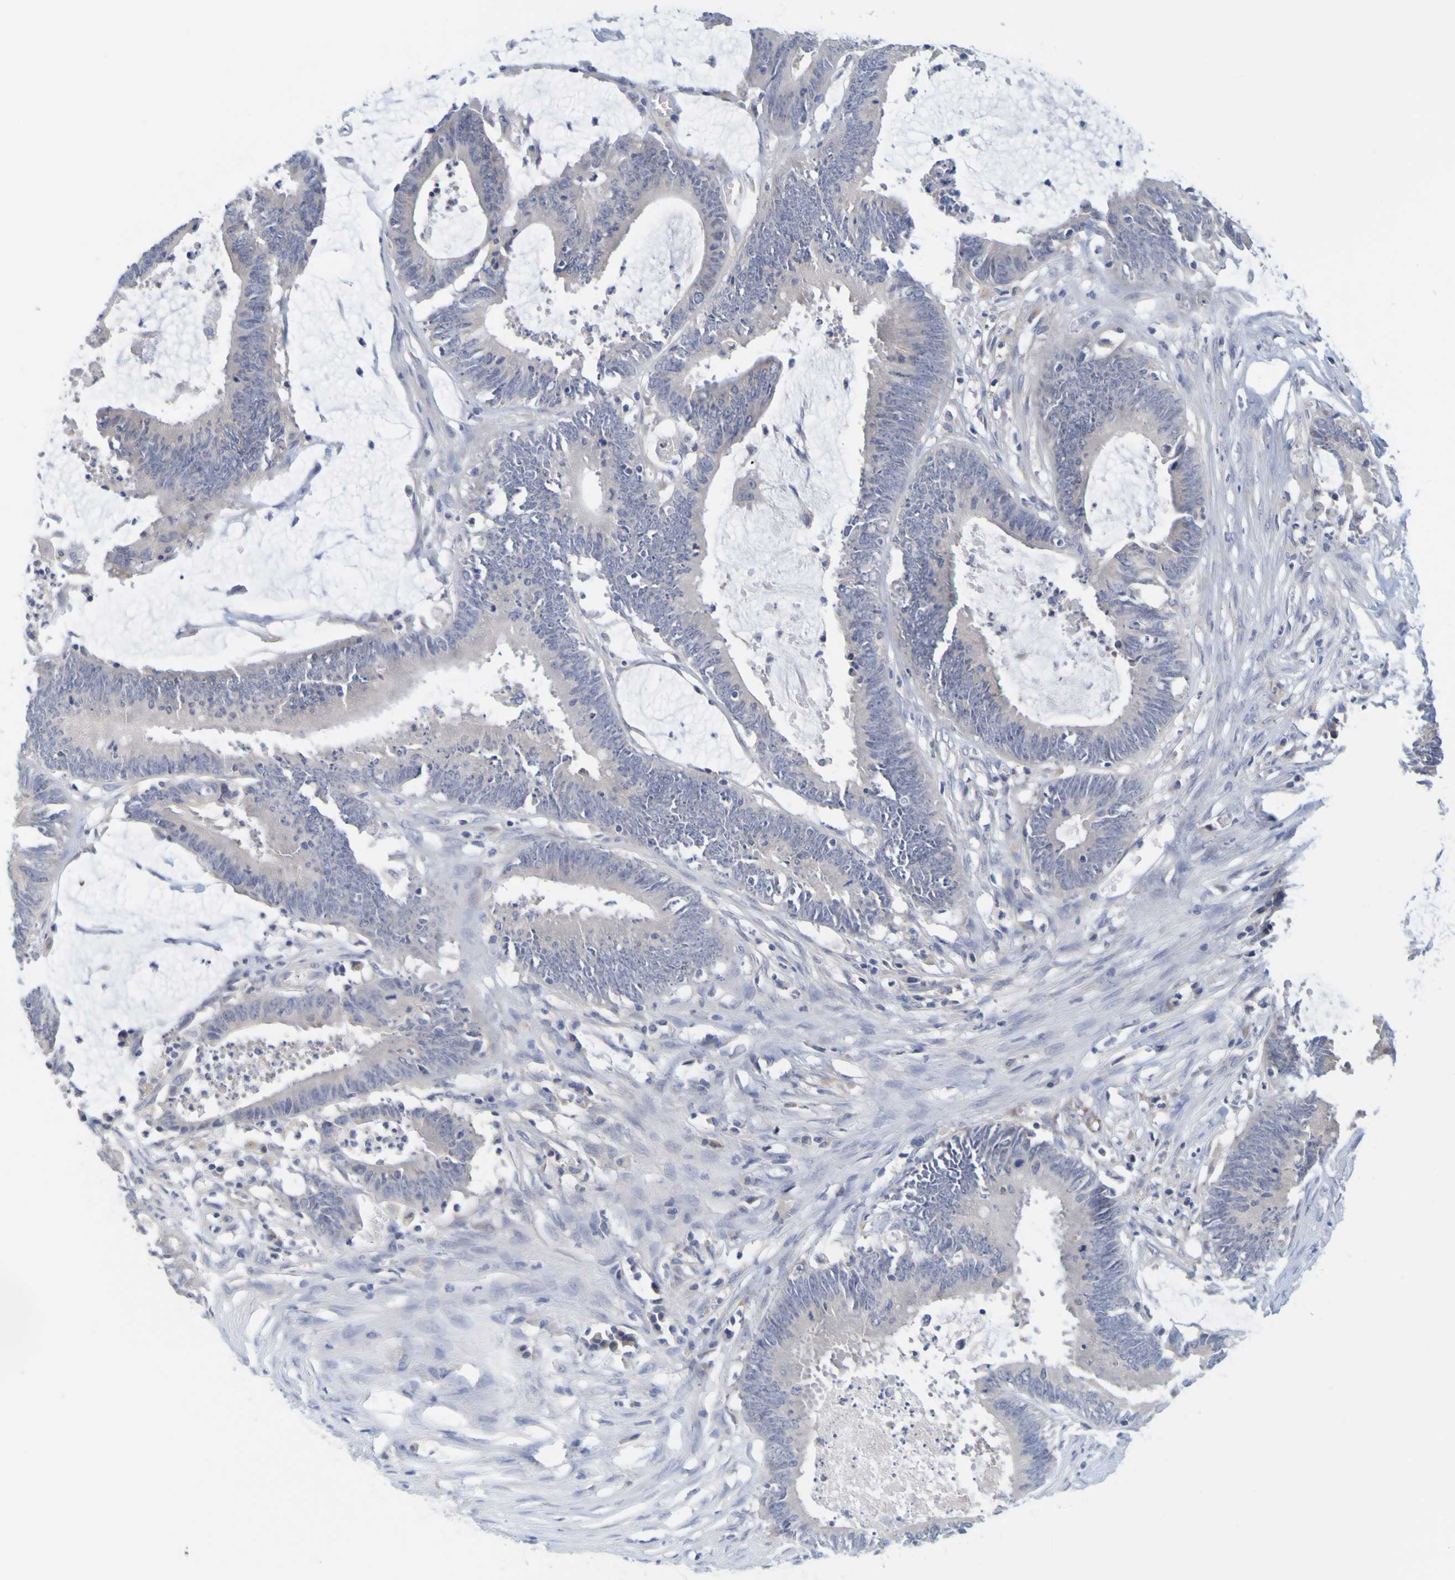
{"staining": {"intensity": "negative", "quantity": "none", "location": "none"}, "tissue": "colorectal cancer", "cell_type": "Tumor cells", "image_type": "cancer", "snomed": [{"axis": "morphology", "description": "Adenocarcinoma, NOS"}, {"axis": "topography", "description": "Rectum"}], "caption": "Human colorectal adenocarcinoma stained for a protein using immunohistochemistry (IHC) exhibits no staining in tumor cells.", "gene": "ENDOU", "patient": {"sex": "female", "age": 66}}